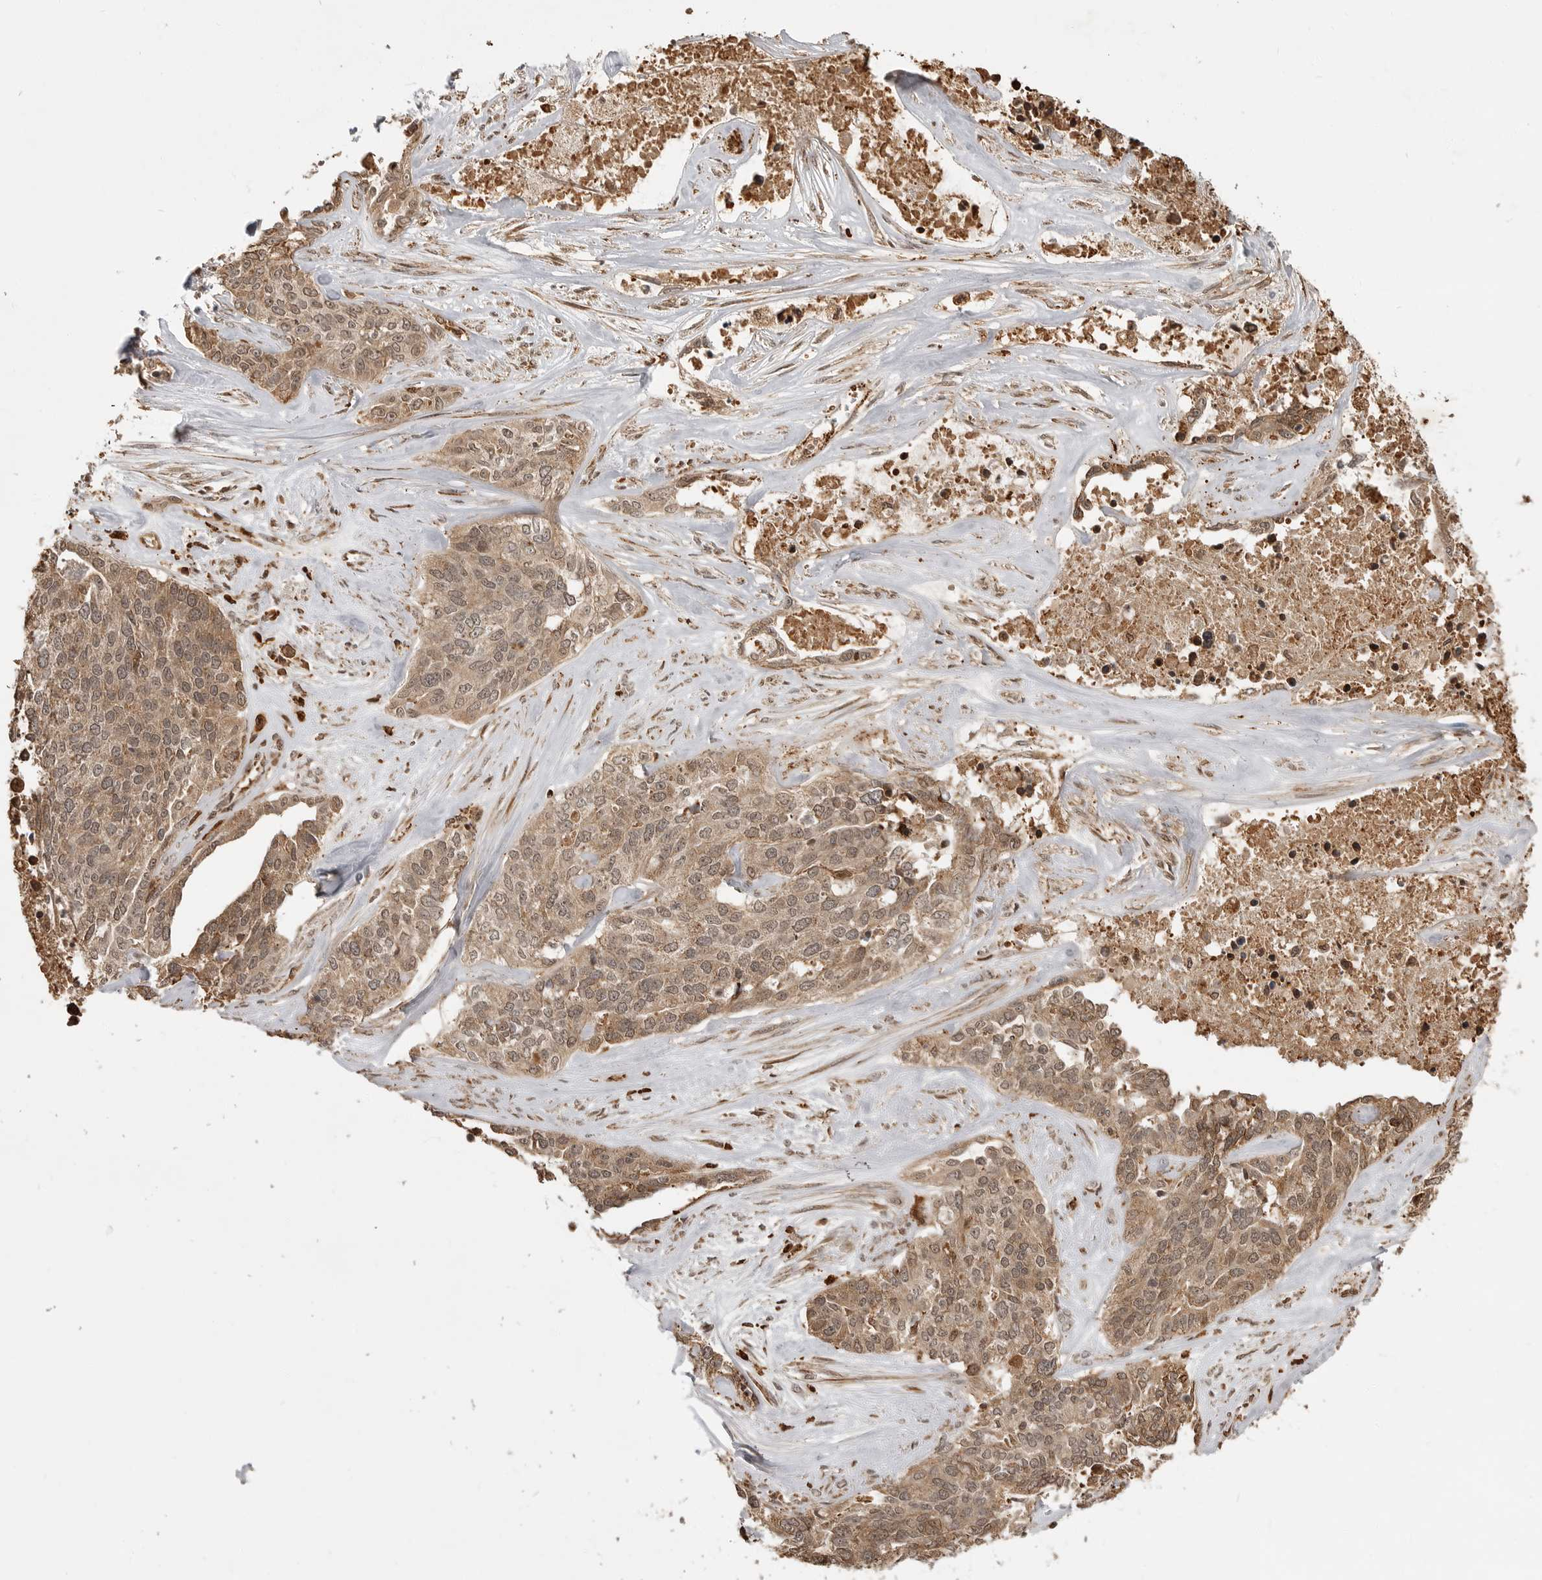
{"staining": {"intensity": "moderate", "quantity": ">75%", "location": "cytoplasmic/membranous,nuclear"}, "tissue": "ovarian cancer", "cell_type": "Tumor cells", "image_type": "cancer", "snomed": [{"axis": "morphology", "description": "Cystadenocarcinoma, serous, NOS"}, {"axis": "topography", "description": "Ovary"}], "caption": "Immunohistochemistry image of human ovarian cancer stained for a protein (brown), which exhibits medium levels of moderate cytoplasmic/membranous and nuclear positivity in about >75% of tumor cells.", "gene": "BMP2K", "patient": {"sex": "female", "age": 44}}